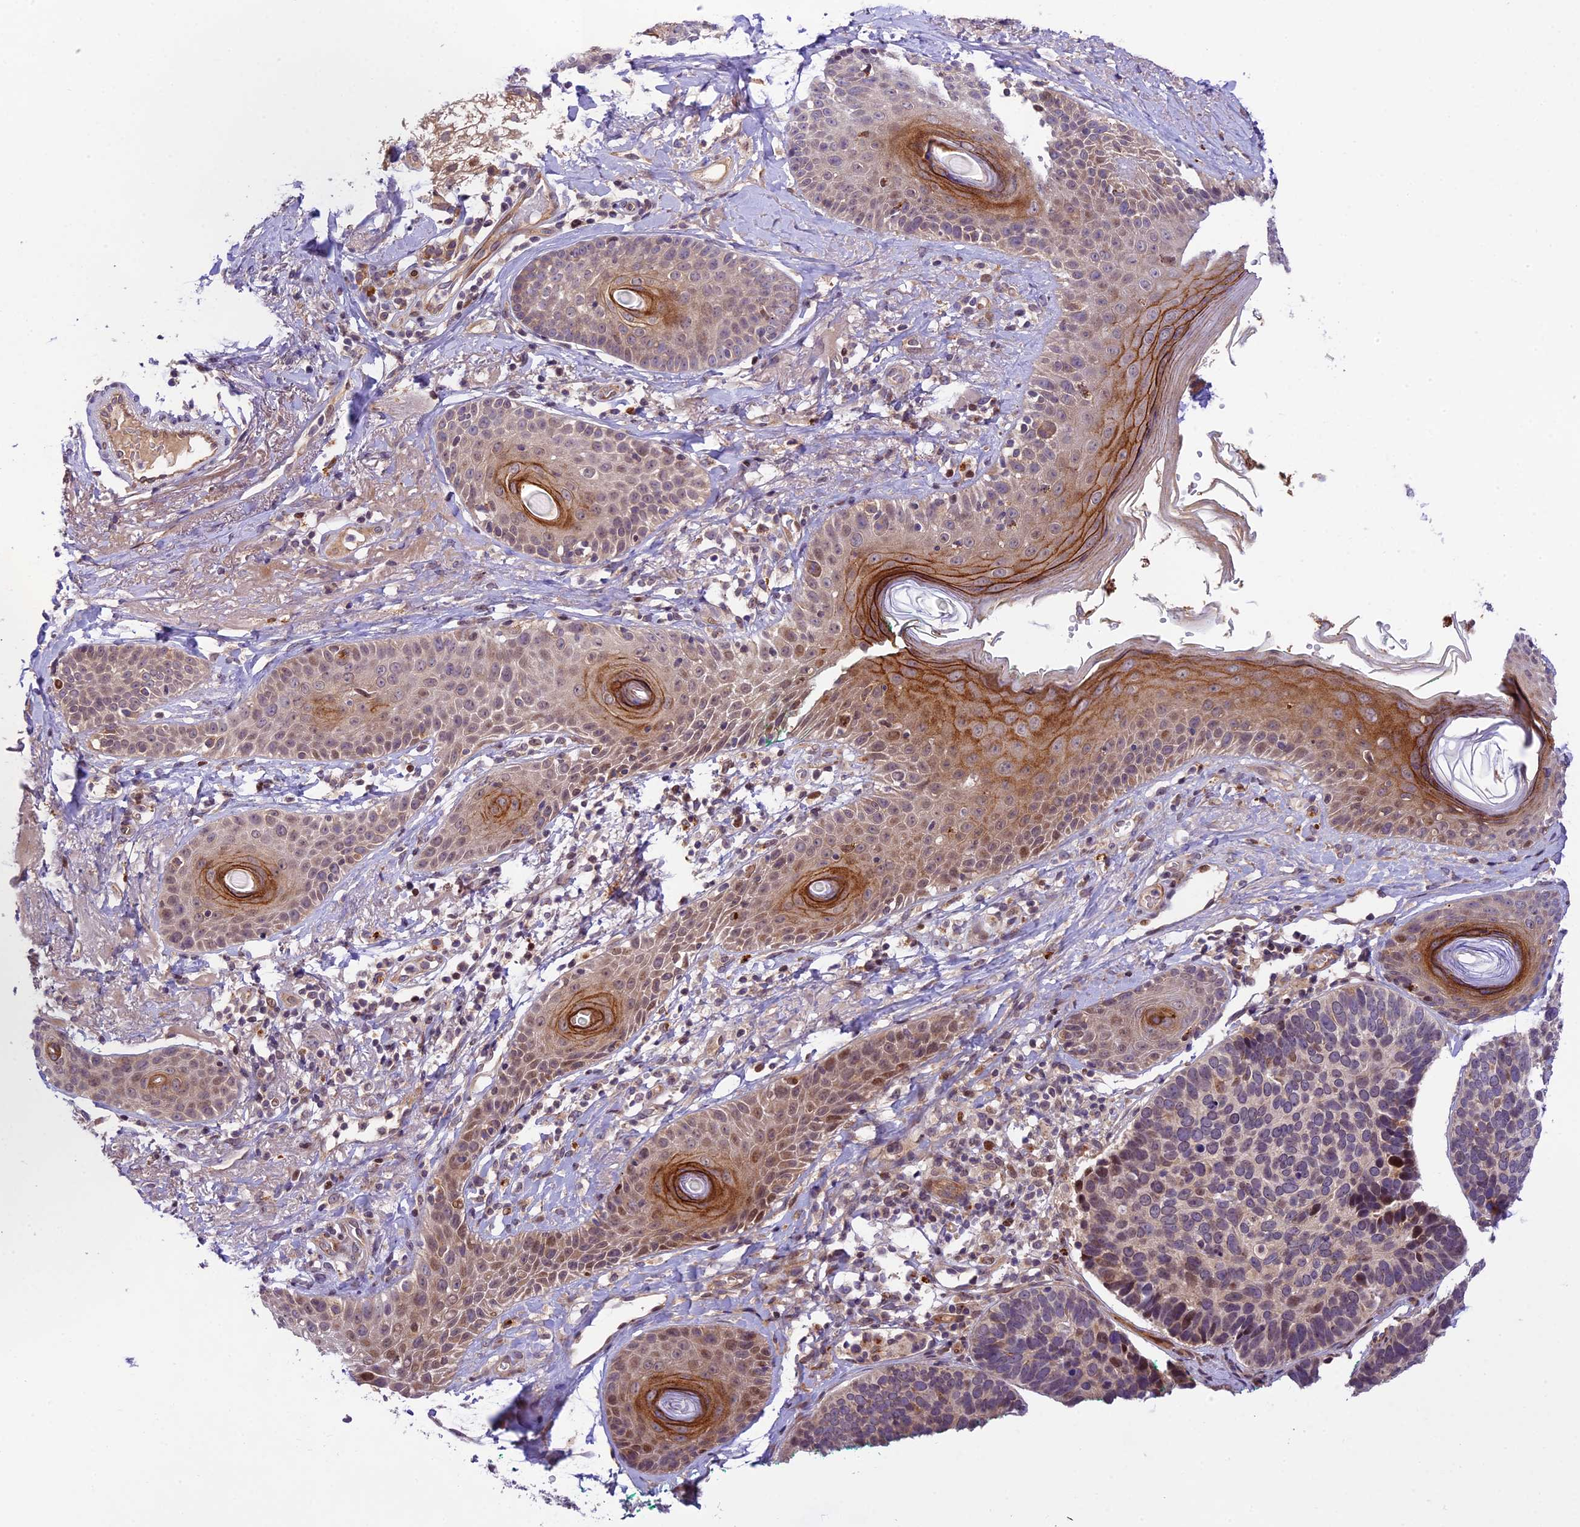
{"staining": {"intensity": "moderate", "quantity": "25%-75%", "location": "nuclear"}, "tissue": "skin cancer", "cell_type": "Tumor cells", "image_type": "cancer", "snomed": [{"axis": "morphology", "description": "Basal cell carcinoma"}, {"axis": "topography", "description": "Skin"}], "caption": "Tumor cells demonstrate medium levels of moderate nuclear staining in approximately 25%-75% of cells in skin cancer (basal cell carcinoma).", "gene": "NEK8", "patient": {"sex": "male", "age": 62}}